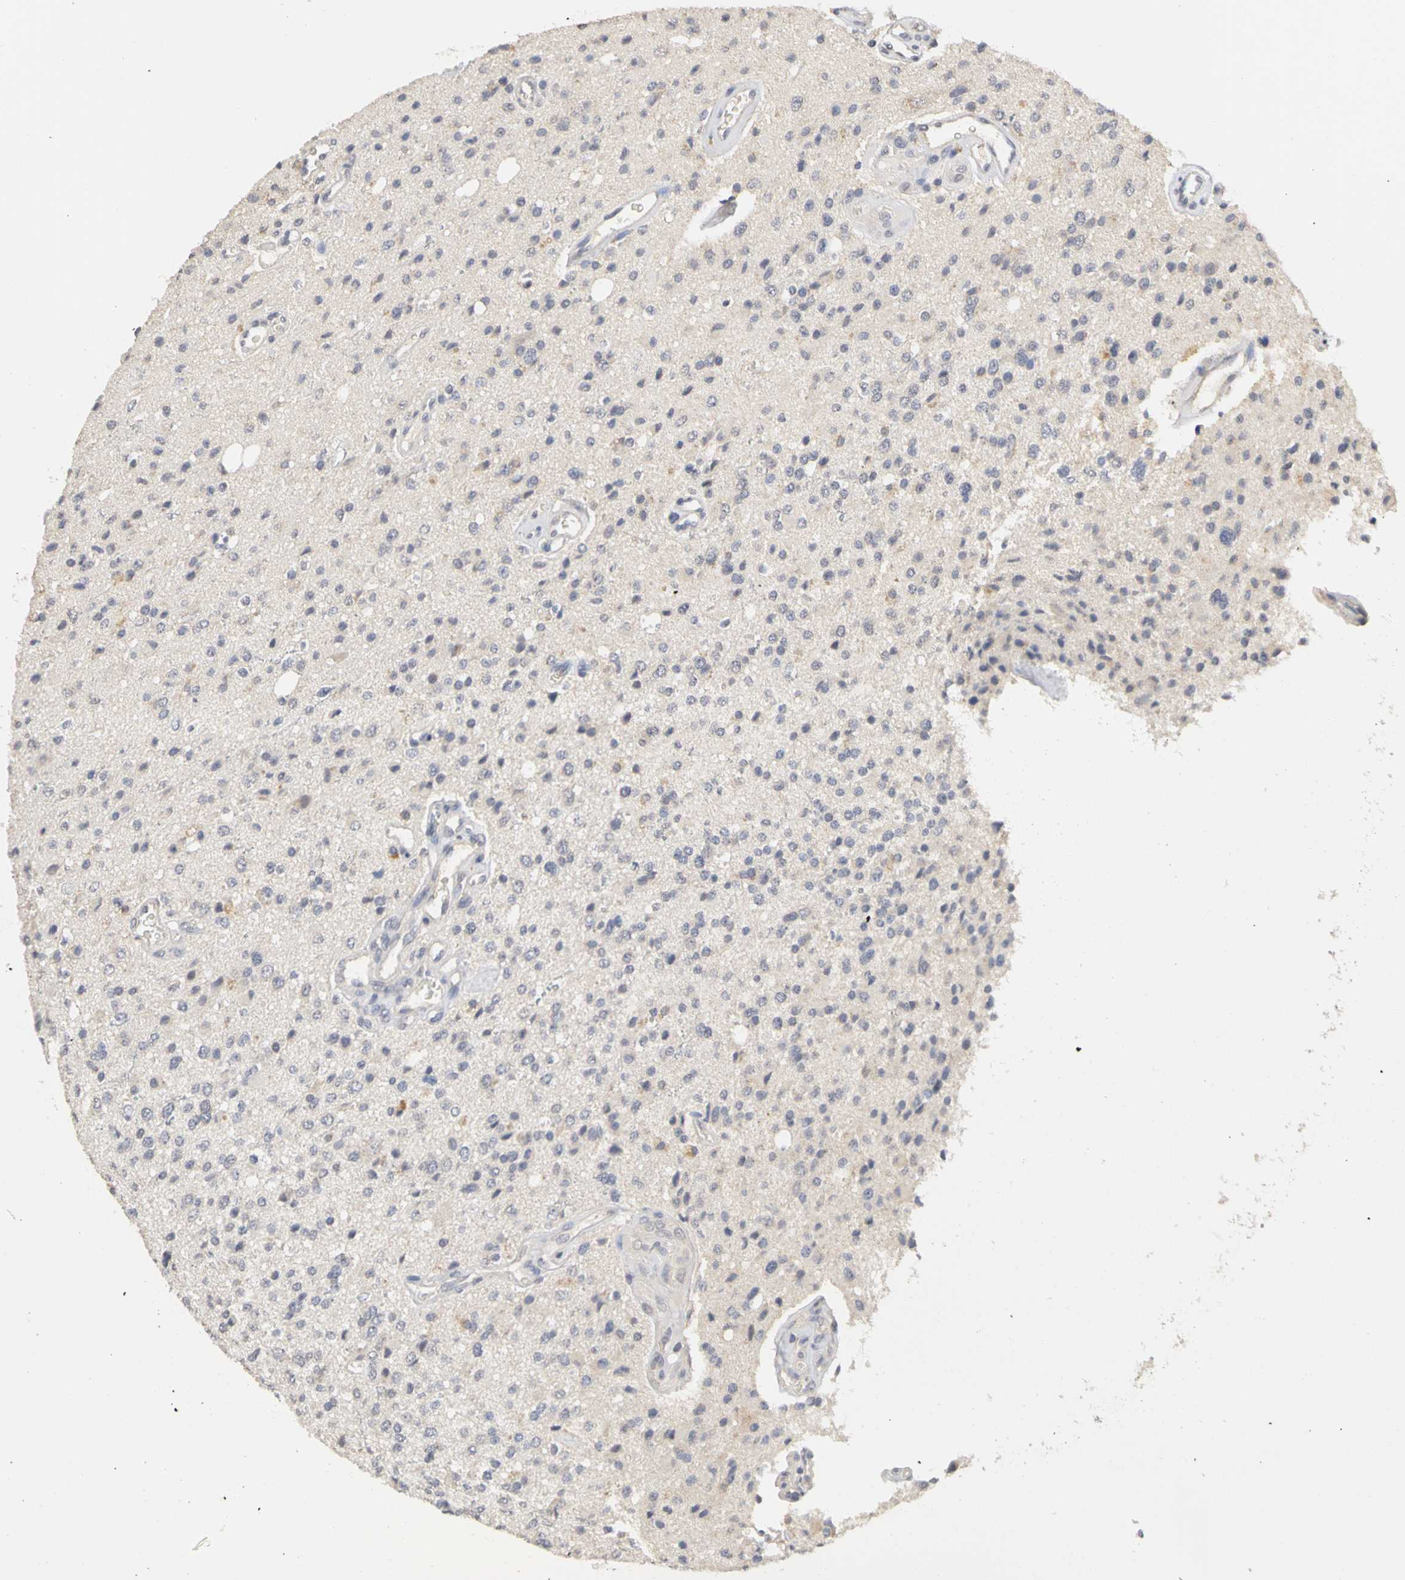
{"staining": {"intensity": "negative", "quantity": "none", "location": "none"}, "tissue": "glioma", "cell_type": "Tumor cells", "image_type": "cancer", "snomed": [{"axis": "morphology", "description": "Glioma, malignant, High grade"}, {"axis": "topography", "description": "Brain"}], "caption": "This is a photomicrograph of immunohistochemistry (IHC) staining of malignant glioma (high-grade), which shows no positivity in tumor cells.", "gene": "PGR", "patient": {"sex": "male", "age": 47}}